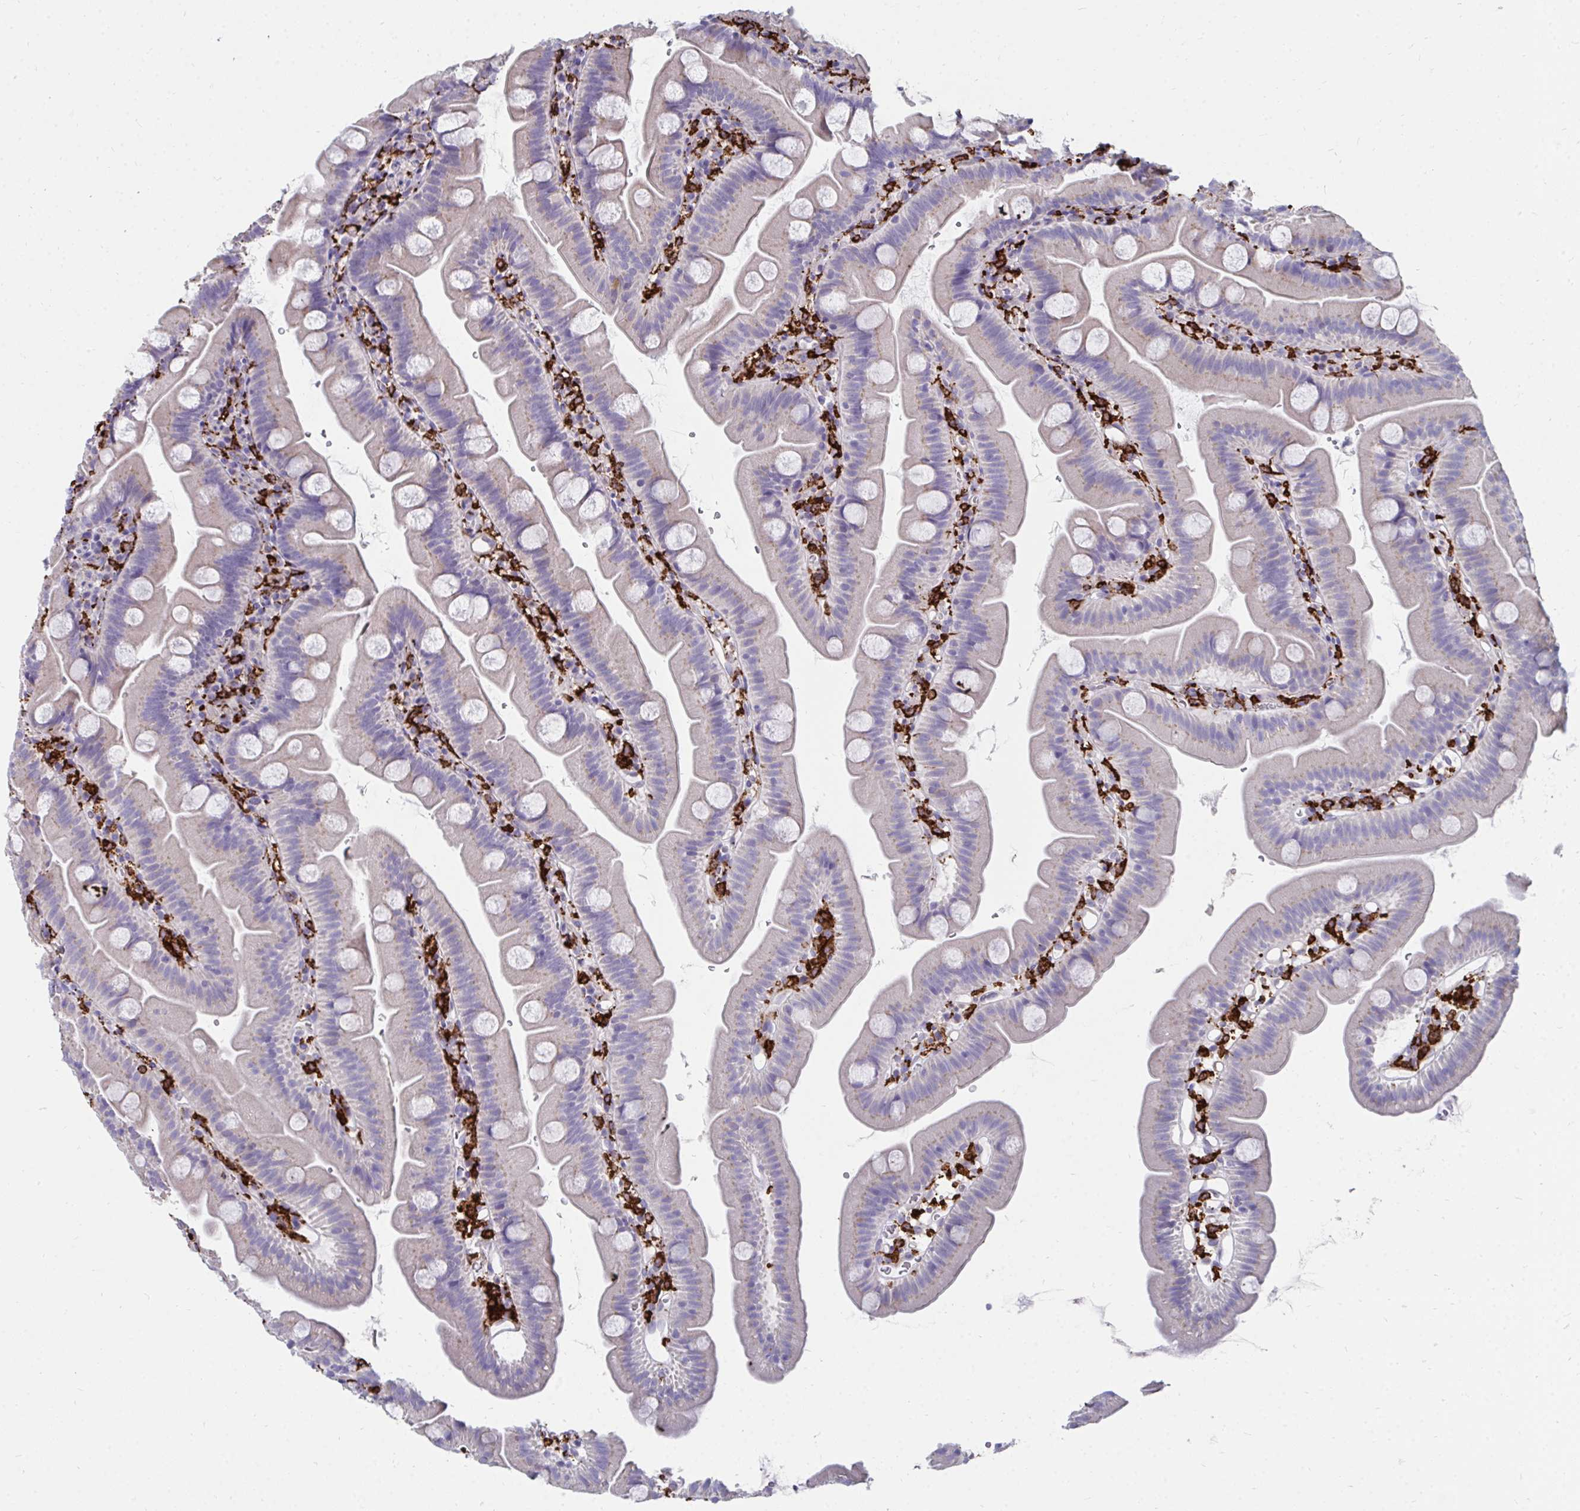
{"staining": {"intensity": "weak", "quantity": "<25%", "location": "cytoplasmic/membranous"}, "tissue": "small intestine", "cell_type": "Glandular cells", "image_type": "normal", "snomed": [{"axis": "morphology", "description": "Normal tissue, NOS"}, {"axis": "topography", "description": "Small intestine"}], "caption": "Immunohistochemical staining of normal human small intestine demonstrates no significant expression in glandular cells.", "gene": "CD163", "patient": {"sex": "female", "age": 68}}